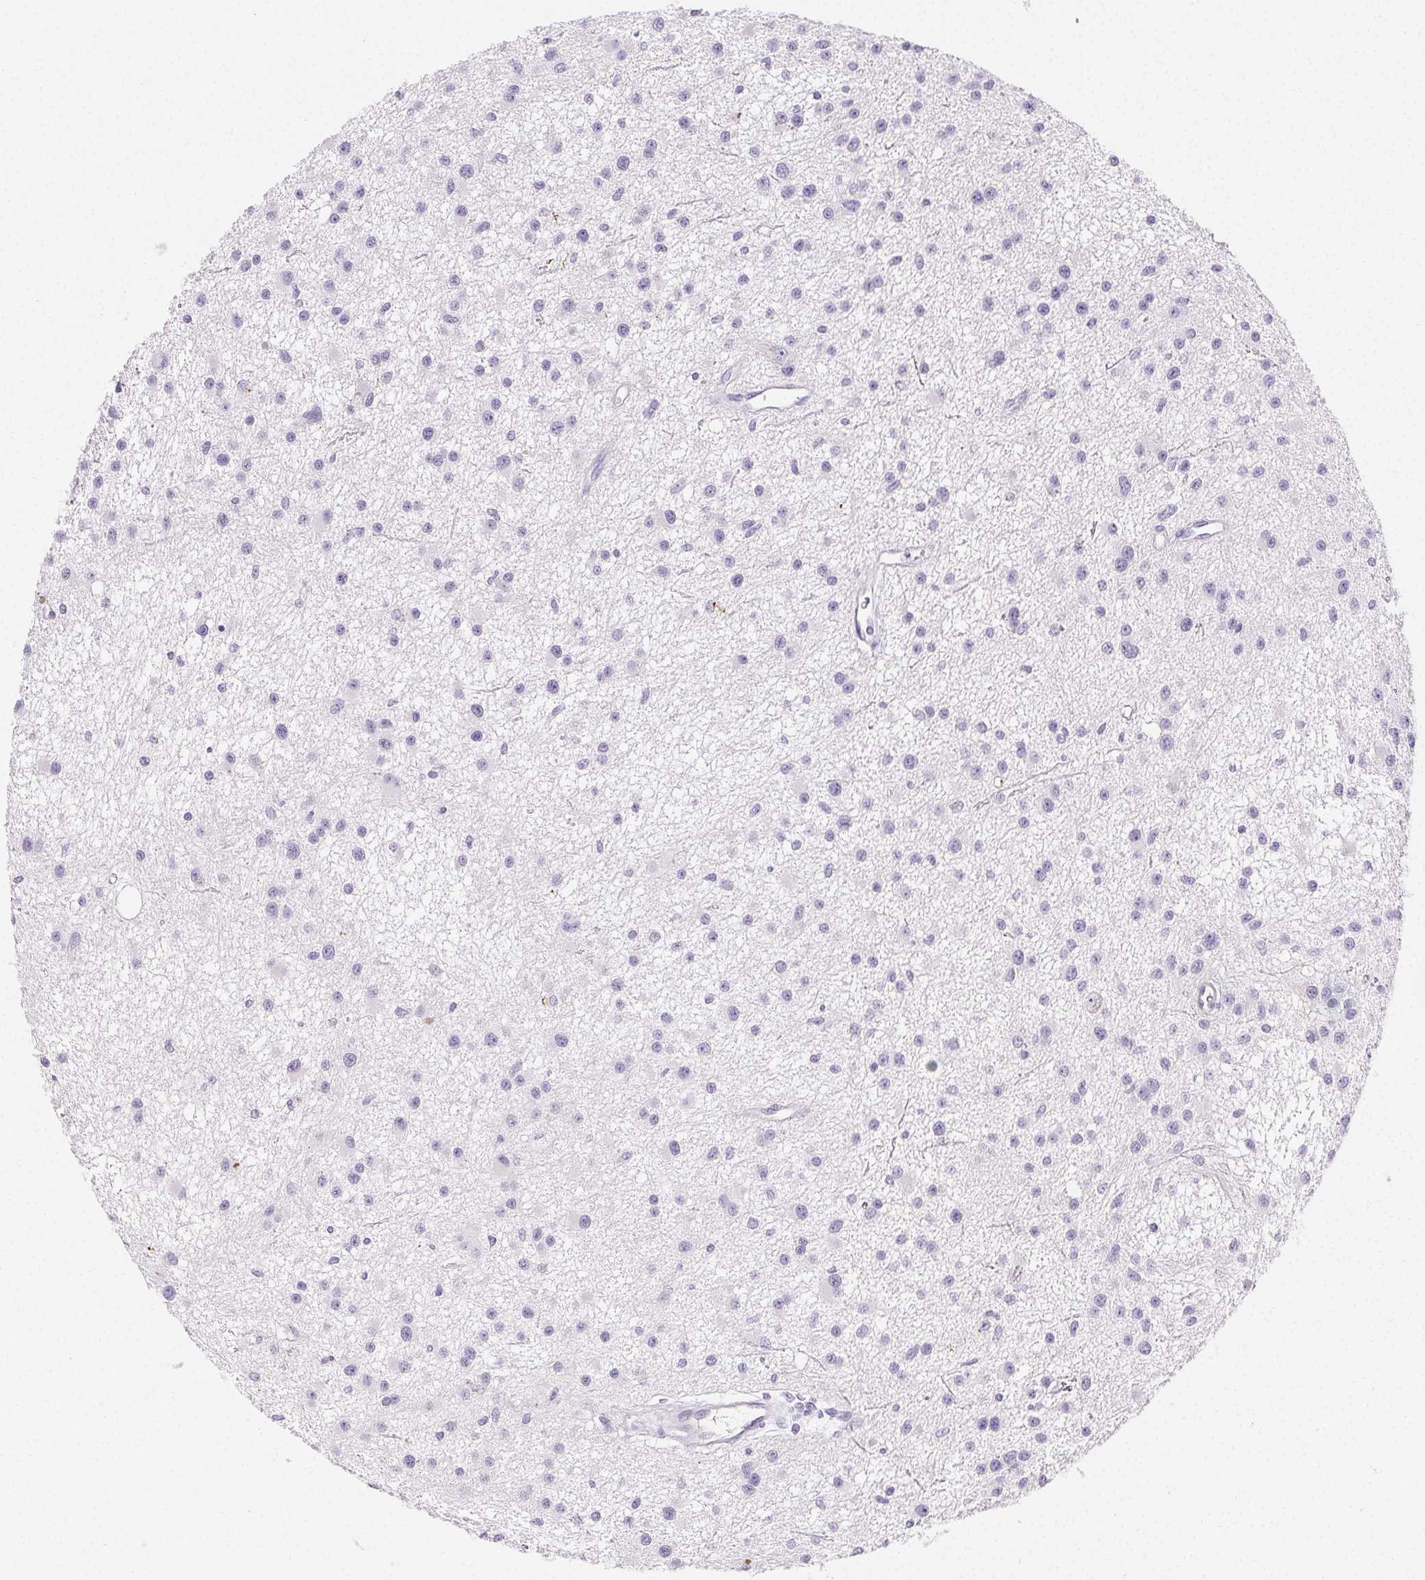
{"staining": {"intensity": "negative", "quantity": "none", "location": "none"}, "tissue": "glioma", "cell_type": "Tumor cells", "image_type": "cancer", "snomed": [{"axis": "morphology", "description": "Glioma, malignant, Low grade"}, {"axis": "topography", "description": "Brain"}], "caption": "Immunohistochemical staining of human malignant low-grade glioma demonstrates no significant positivity in tumor cells. (Immunohistochemistry, brightfield microscopy, high magnification).", "gene": "VTN", "patient": {"sex": "male", "age": 43}}